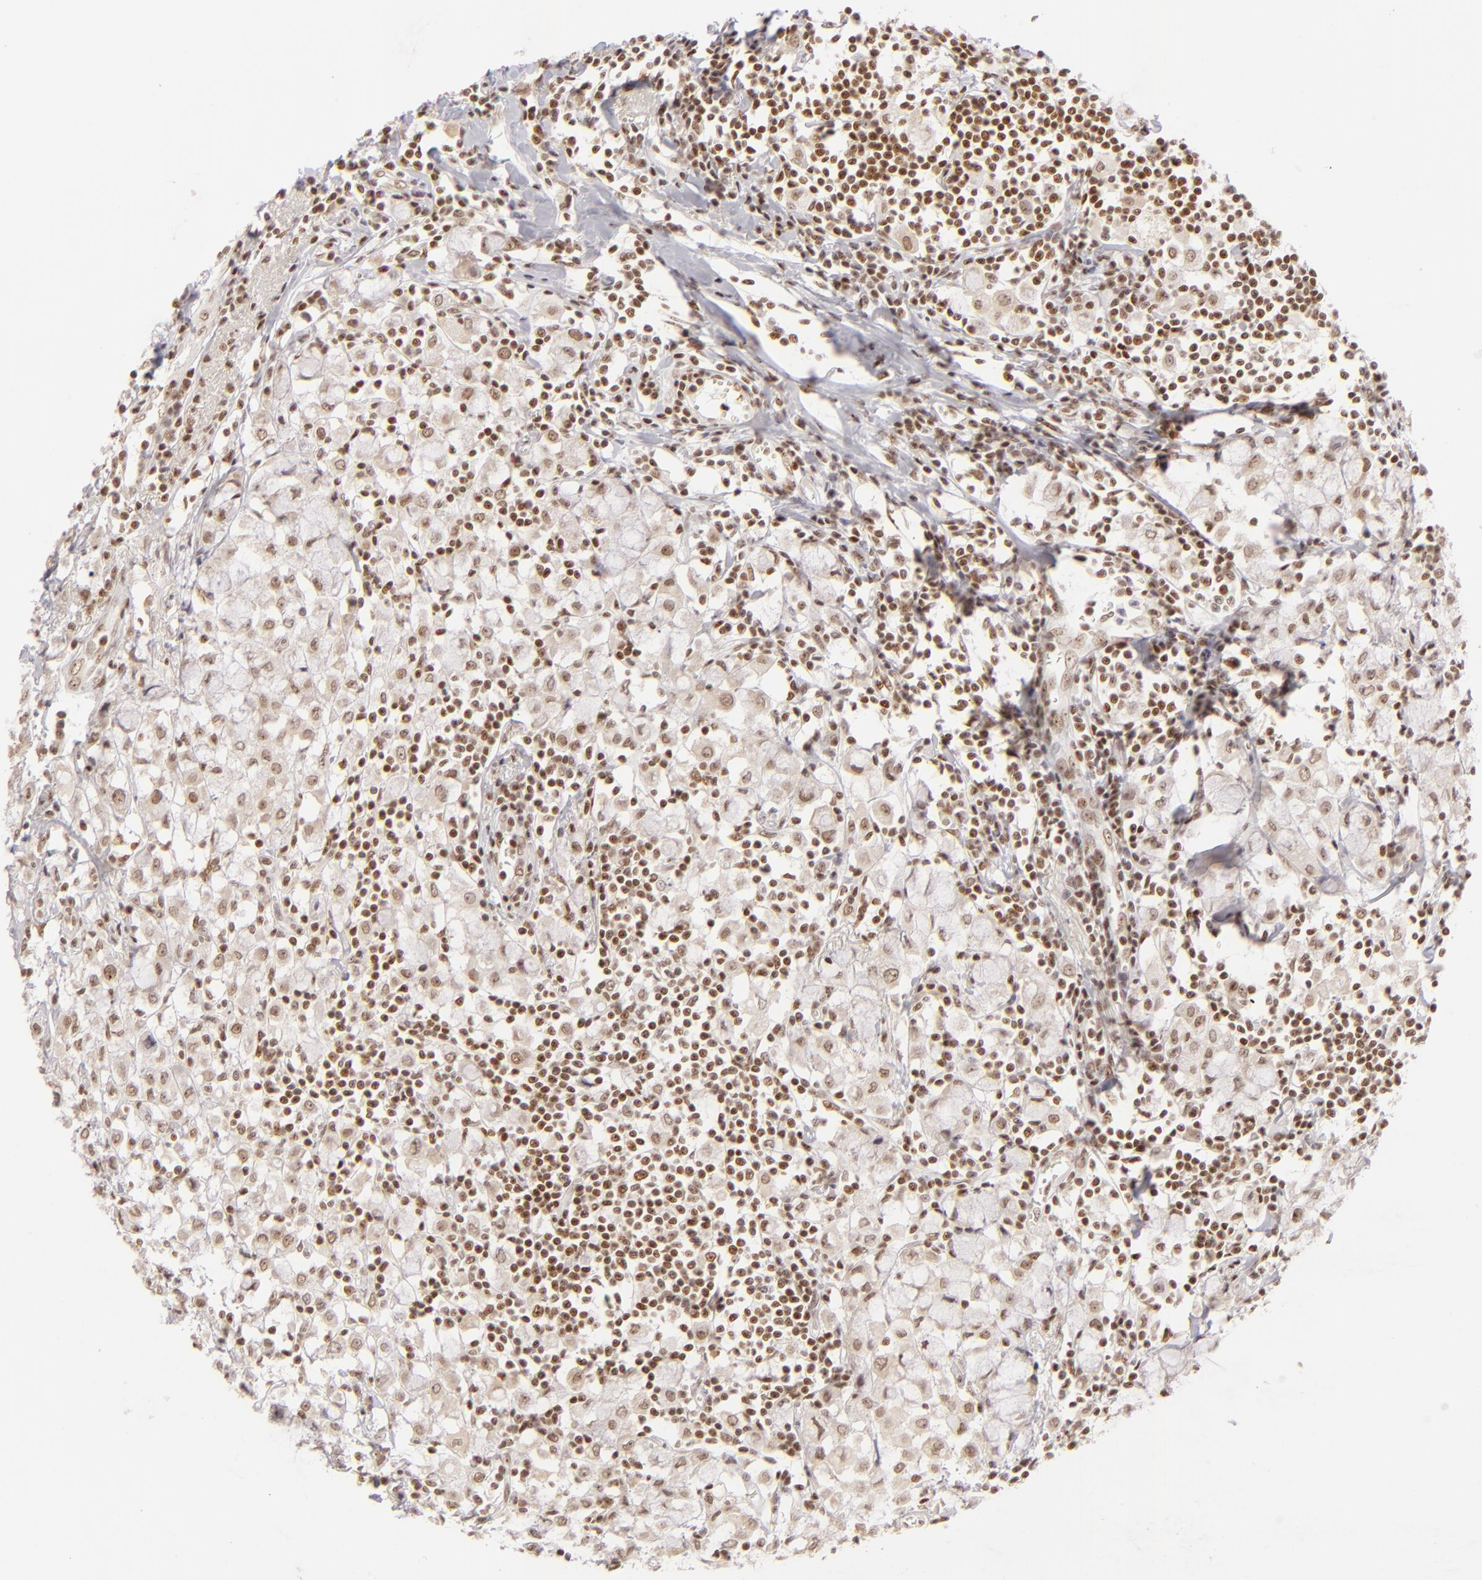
{"staining": {"intensity": "moderate", "quantity": ">75%", "location": "nuclear"}, "tissue": "breast cancer", "cell_type": "Tumor cells", "image_type": "cancer", "snomed": [{"axis": "morphology", "description": "Lobular carcinoma"}, {"axis": "topography", "description": "Breast"}], "caption": "Breast cancer stained for a protein (brown) shows moderate nuclear positive expression in about >75% of tumor cells.", "gene": "DAXX", "patient": {"sex": "female", "age": 85}}